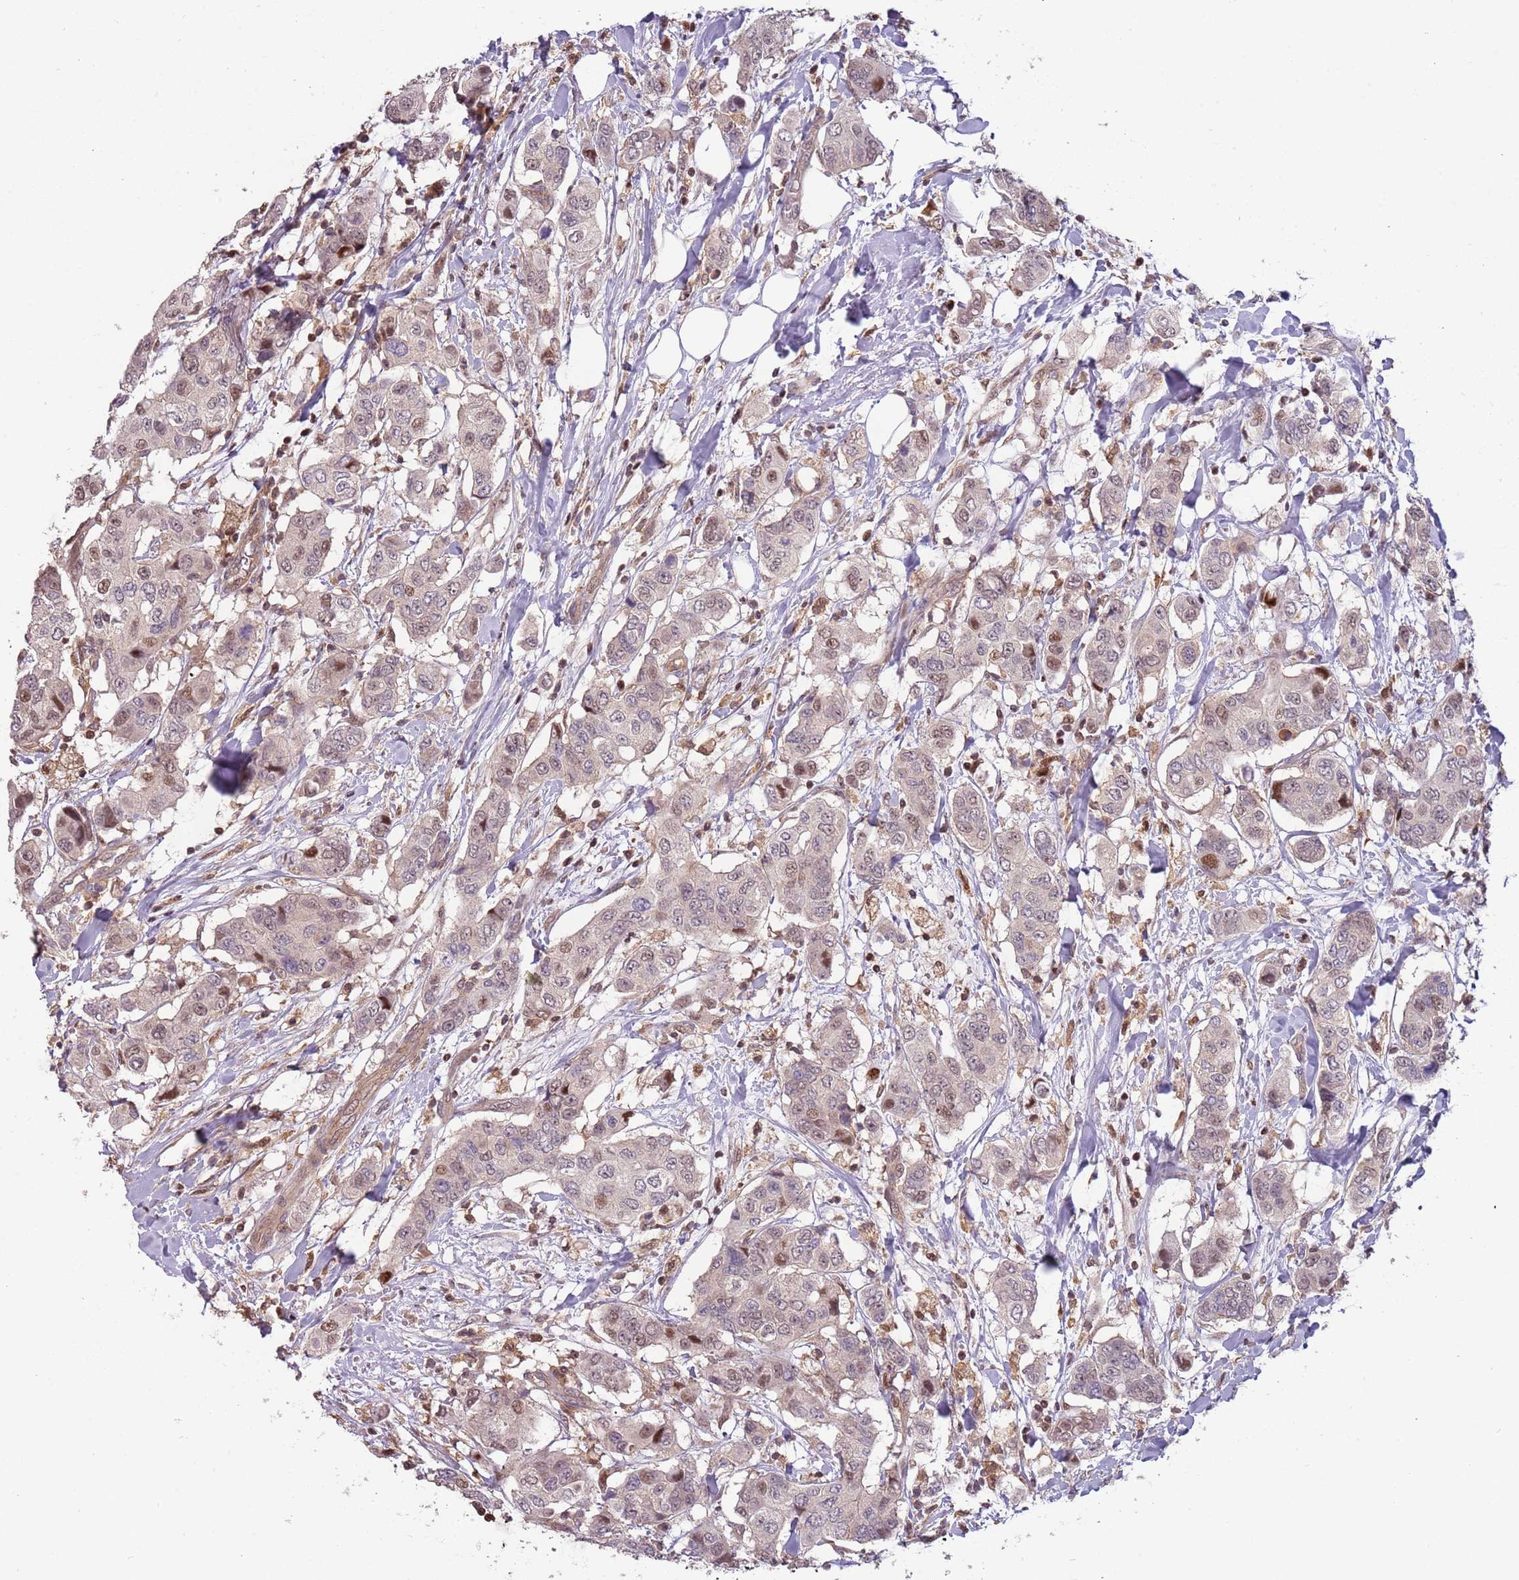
{"staining": {"intensity": "weak", "quantity": "25%-75%", "location": "cytoplasmic/membranous,nuclear"}, "tissue": "breast cancer", "cell_type": "Tumor cells", "image_type": "cancer", "snomed": [{"axis": "morphology", "description": "Lobular carcinoma"}, {"axis": "topography", "description": "Breast"}], "caption": "DAB (3,3'-diaminobenzidine) immunohistochemical staining of human lobular carcinoma (breast) displays weak cytoplasmic/membranous and nuclear protein expression in approximately 25%-75% of tumor cells.", "gene": "GSTO2", "patient": {"sex": "female", "age": 51}}